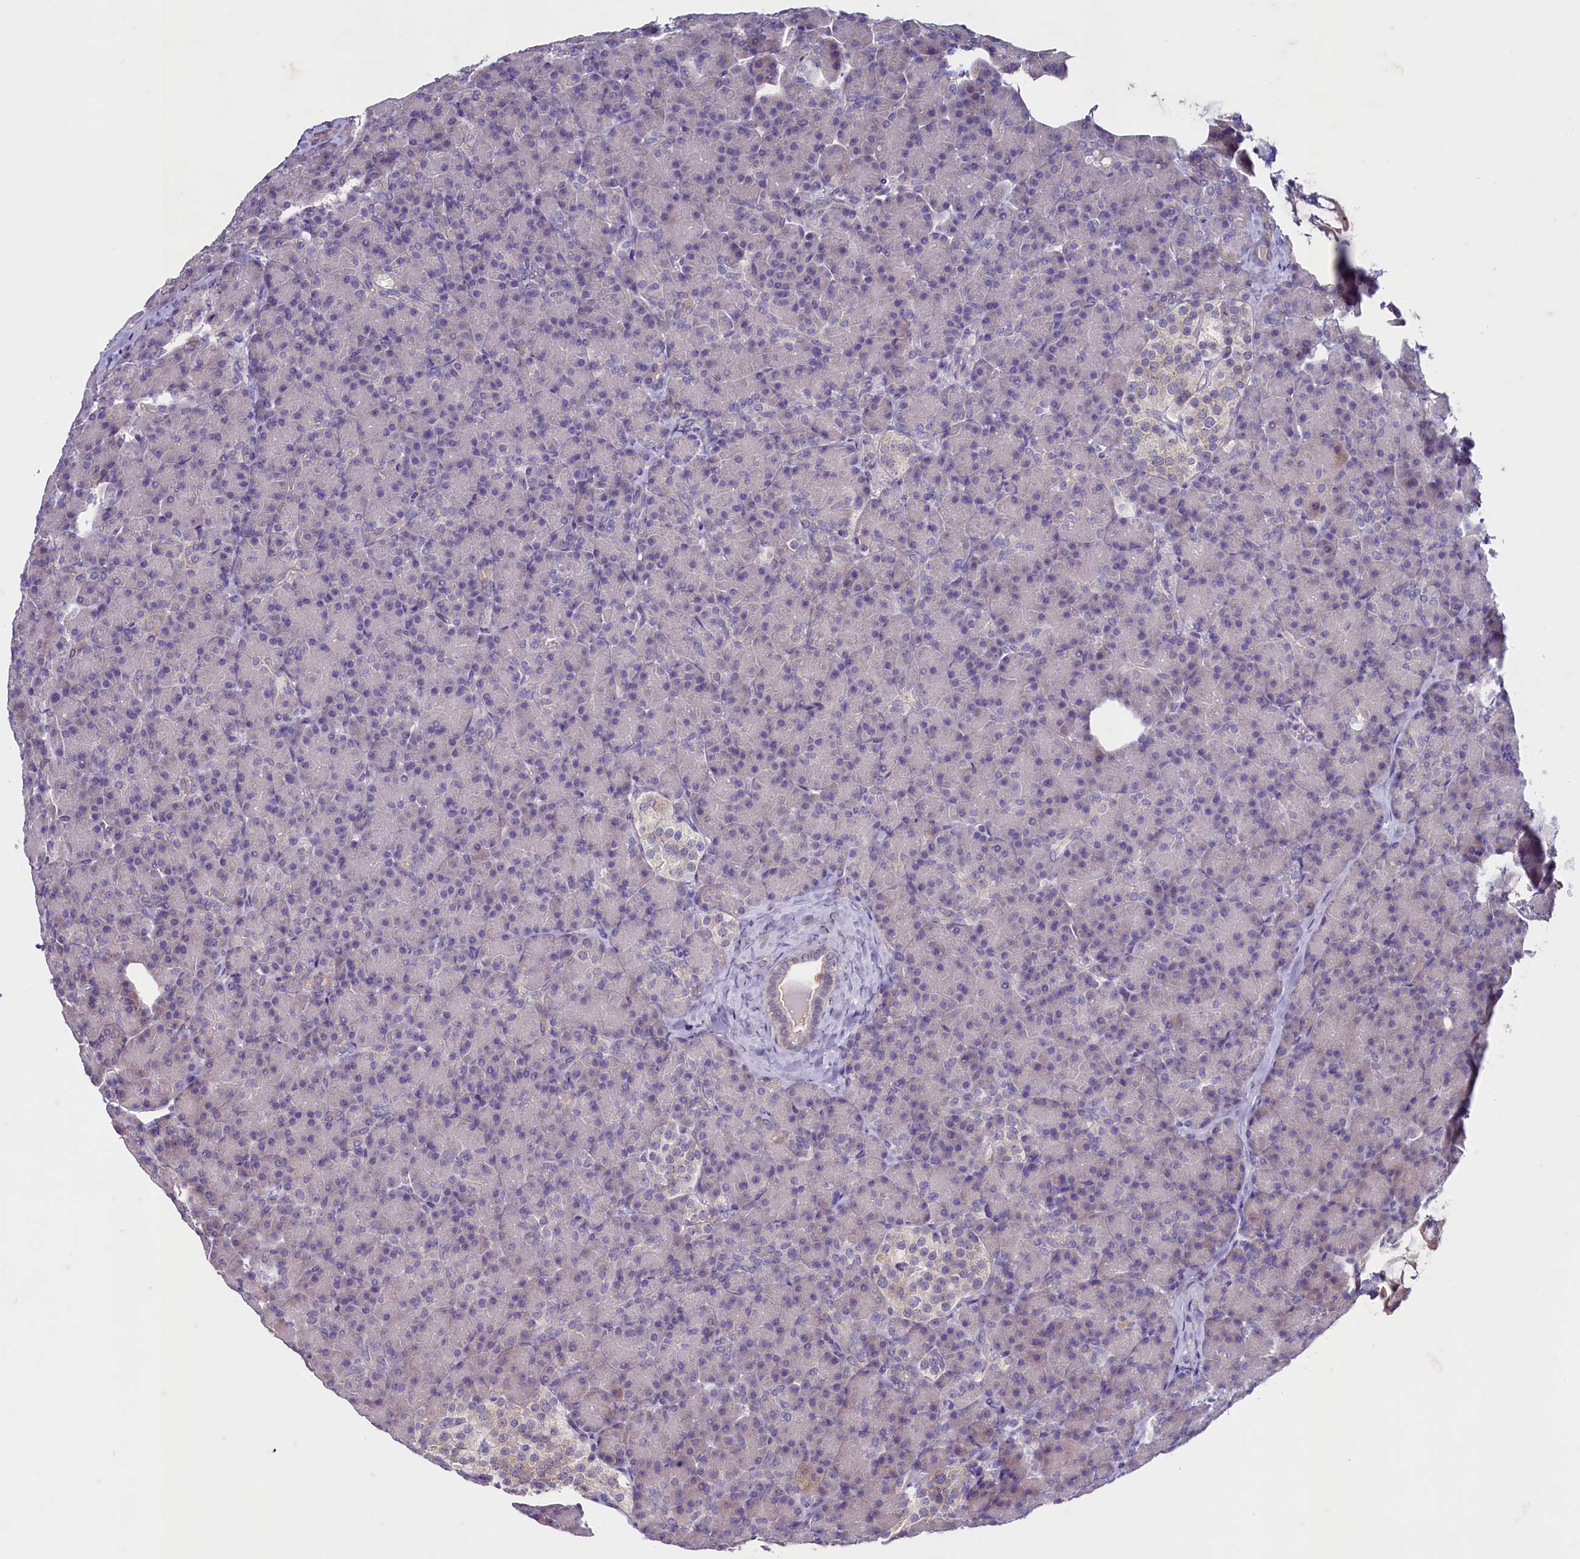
{"staining": {"intensity": "weak", "quantity": "<25%", "location": "cytoplasmic/membranous"}, "tissue": "pancreas", "cell_type": "Exocrine glandular cells", "image_type": "normal", "snomed": [{"axis": "morphology", "description": "Normal tissue, NOS"}, {"axis": "topography", "description": "Pancreas"}], "caption": "IHC of benign pancreas reveals no staining in exocrine glandular cells.", "gene": "MAP1LC3A", "patient": {"sex": "female", "age": 43}}